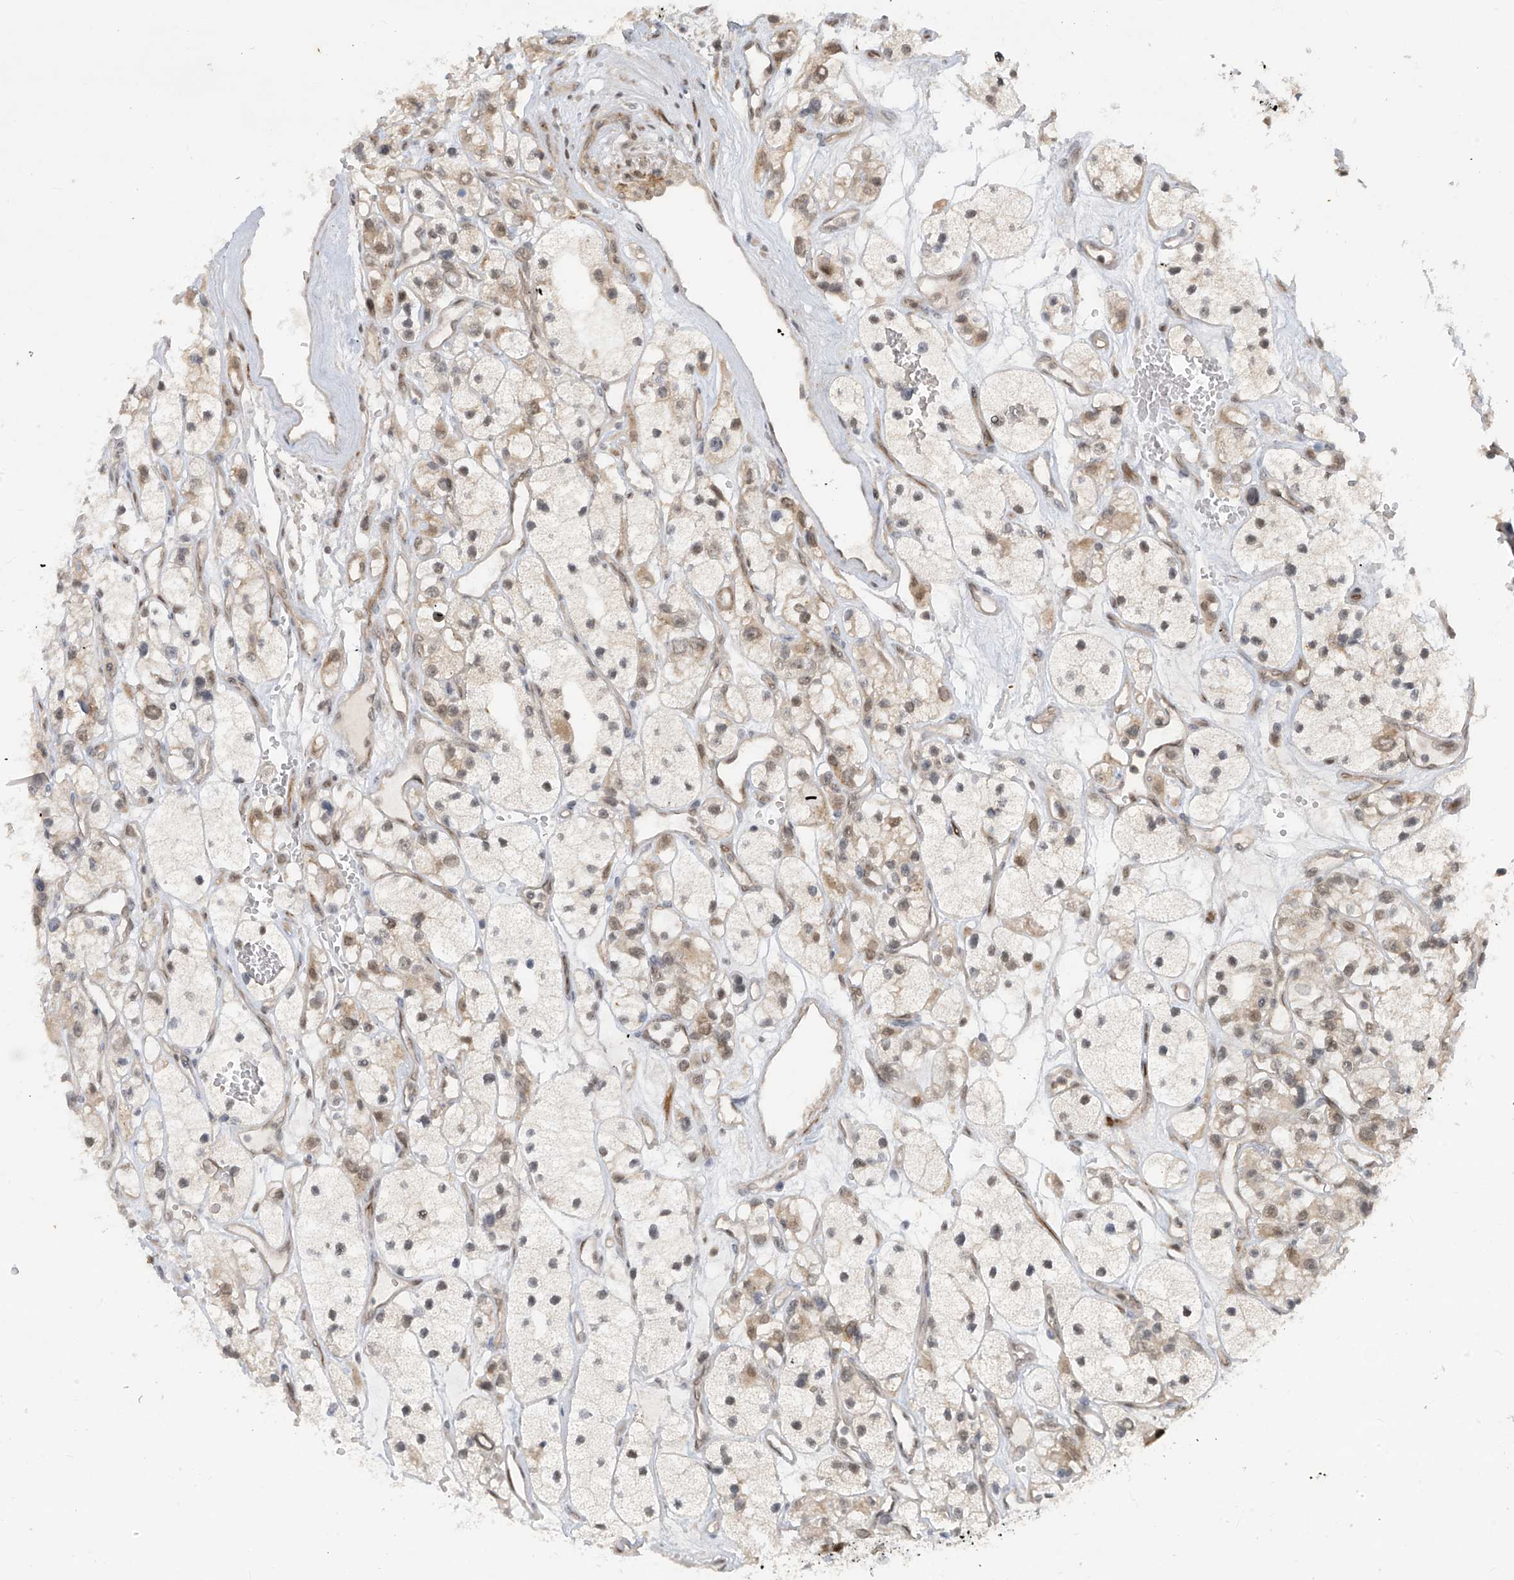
{"staining": {"intensity": "weak", "quantity": "25%-75%", "location": "cytoplasmic/membranous,nuclear"}, "tissue": "renal cancer", "cell_type": "Tumor cells", "image_type": "cancer", "snomed": [{"axis": "morphology", "description": "Adenocarcinoma, NOS"}, {"axis": "topography", "description": "Kidney"}], "caption": "Immunohistochemical staining of renal cancer (adenocarcinoma) reveals low levels of weak cytoplasmic/membranous and nuclear protein expression in approximately 25%-75% of tumor cells.", "gene": "LAGE3", "patient": {"sex": "female", "age": 57}}